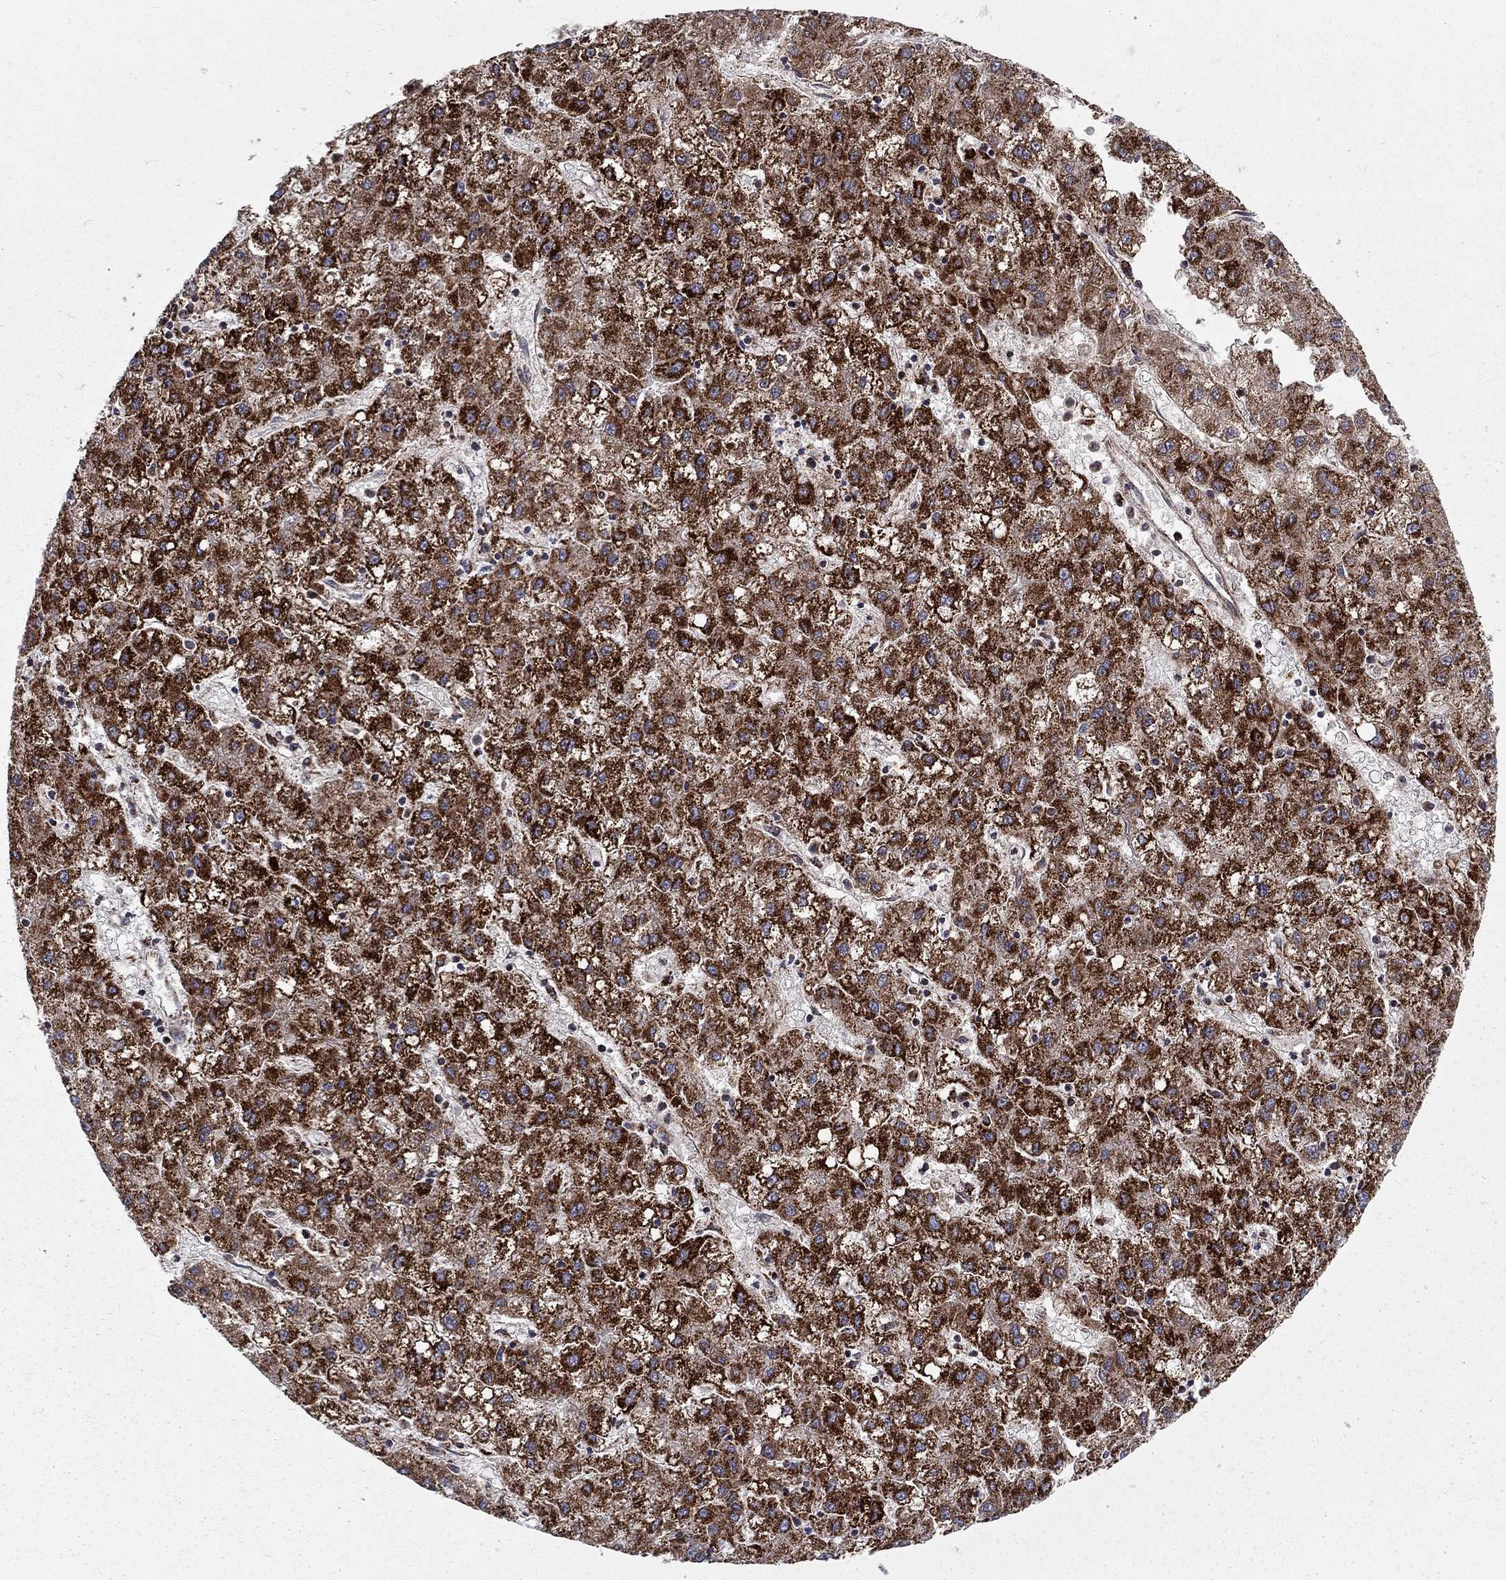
{"staining": {"intensity": "strong", "quantity": ">75%", "location": "cytoplasmic/membranous"}, "tissue": "liver cancer", "cell_type": "Tumor cells", "image_type": "cancer", "snomed": [{"axis": "morphology", "description": "Carcinoma, Hepatocellular, NOS"}, {"axis": "topography", "description": "Liver"}], "caption": "The image displays staining of hepatocellular carcinoma (liver), revealing strong cytoplasmic/membranous protein expression (brown color) within tumor cells.", "gene": "ALDH1B1", "patient": {"sex": "male", "age": 72}}